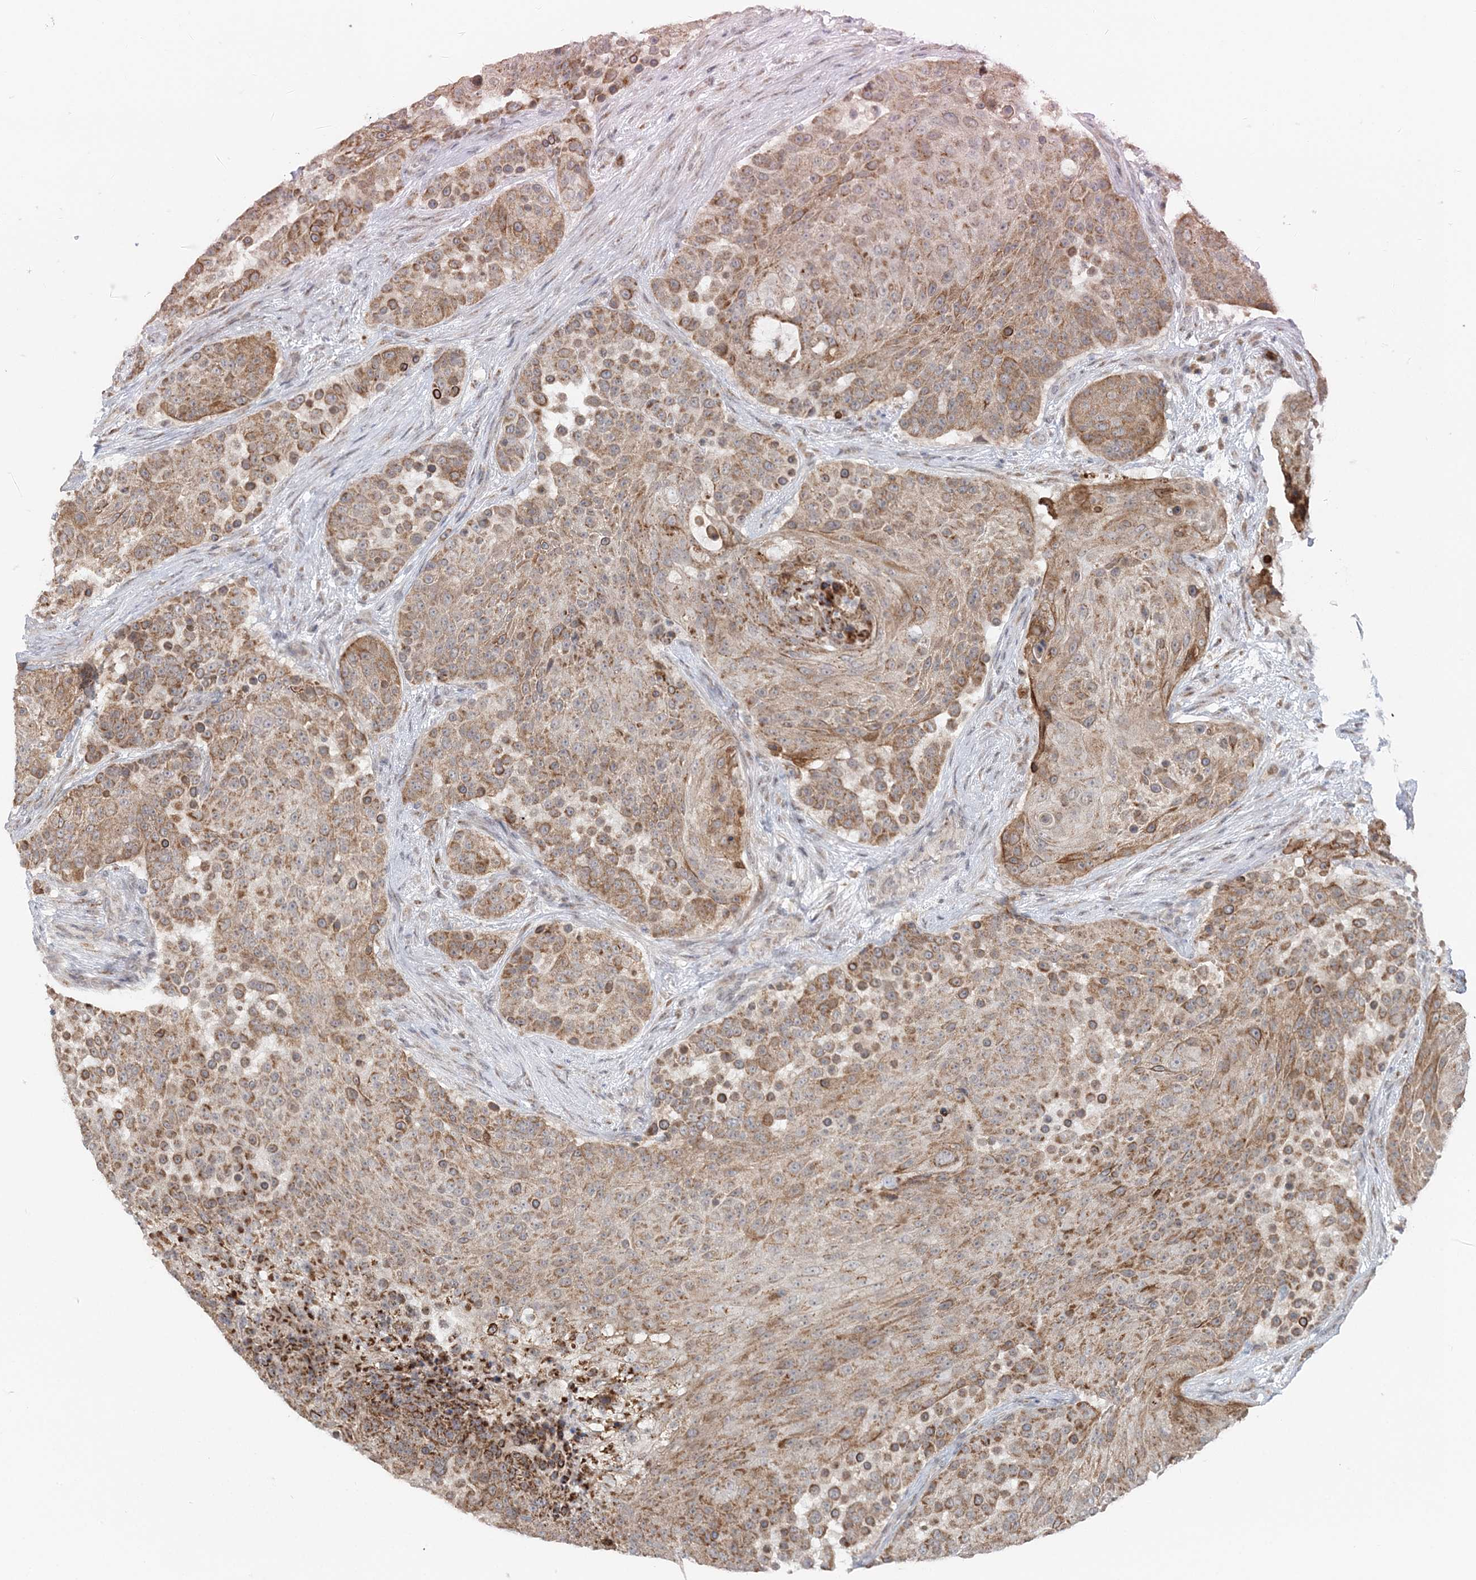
{"staining": {"intensity": "moderate", "quantity": ">75%", "location": "cytoplasmic/membranous"}, "tissue": "urothelial cancer", "cell_type": "Tumor cells", "image_type": "cancer", "snomed": [{"axis": "morphology", "description": "Urothelial carcinoma, High grade"}, {"axis": "topography", "description": "Urinary bladder"}], "caption": "Immunohistochemical staining of human urothelial cancer reveals moderate cytoplasmic/membranous protein expression in approximately >75% of tumor cells.", "gene": "RNF150", "patient": {"sex": "female", "age": 63}}